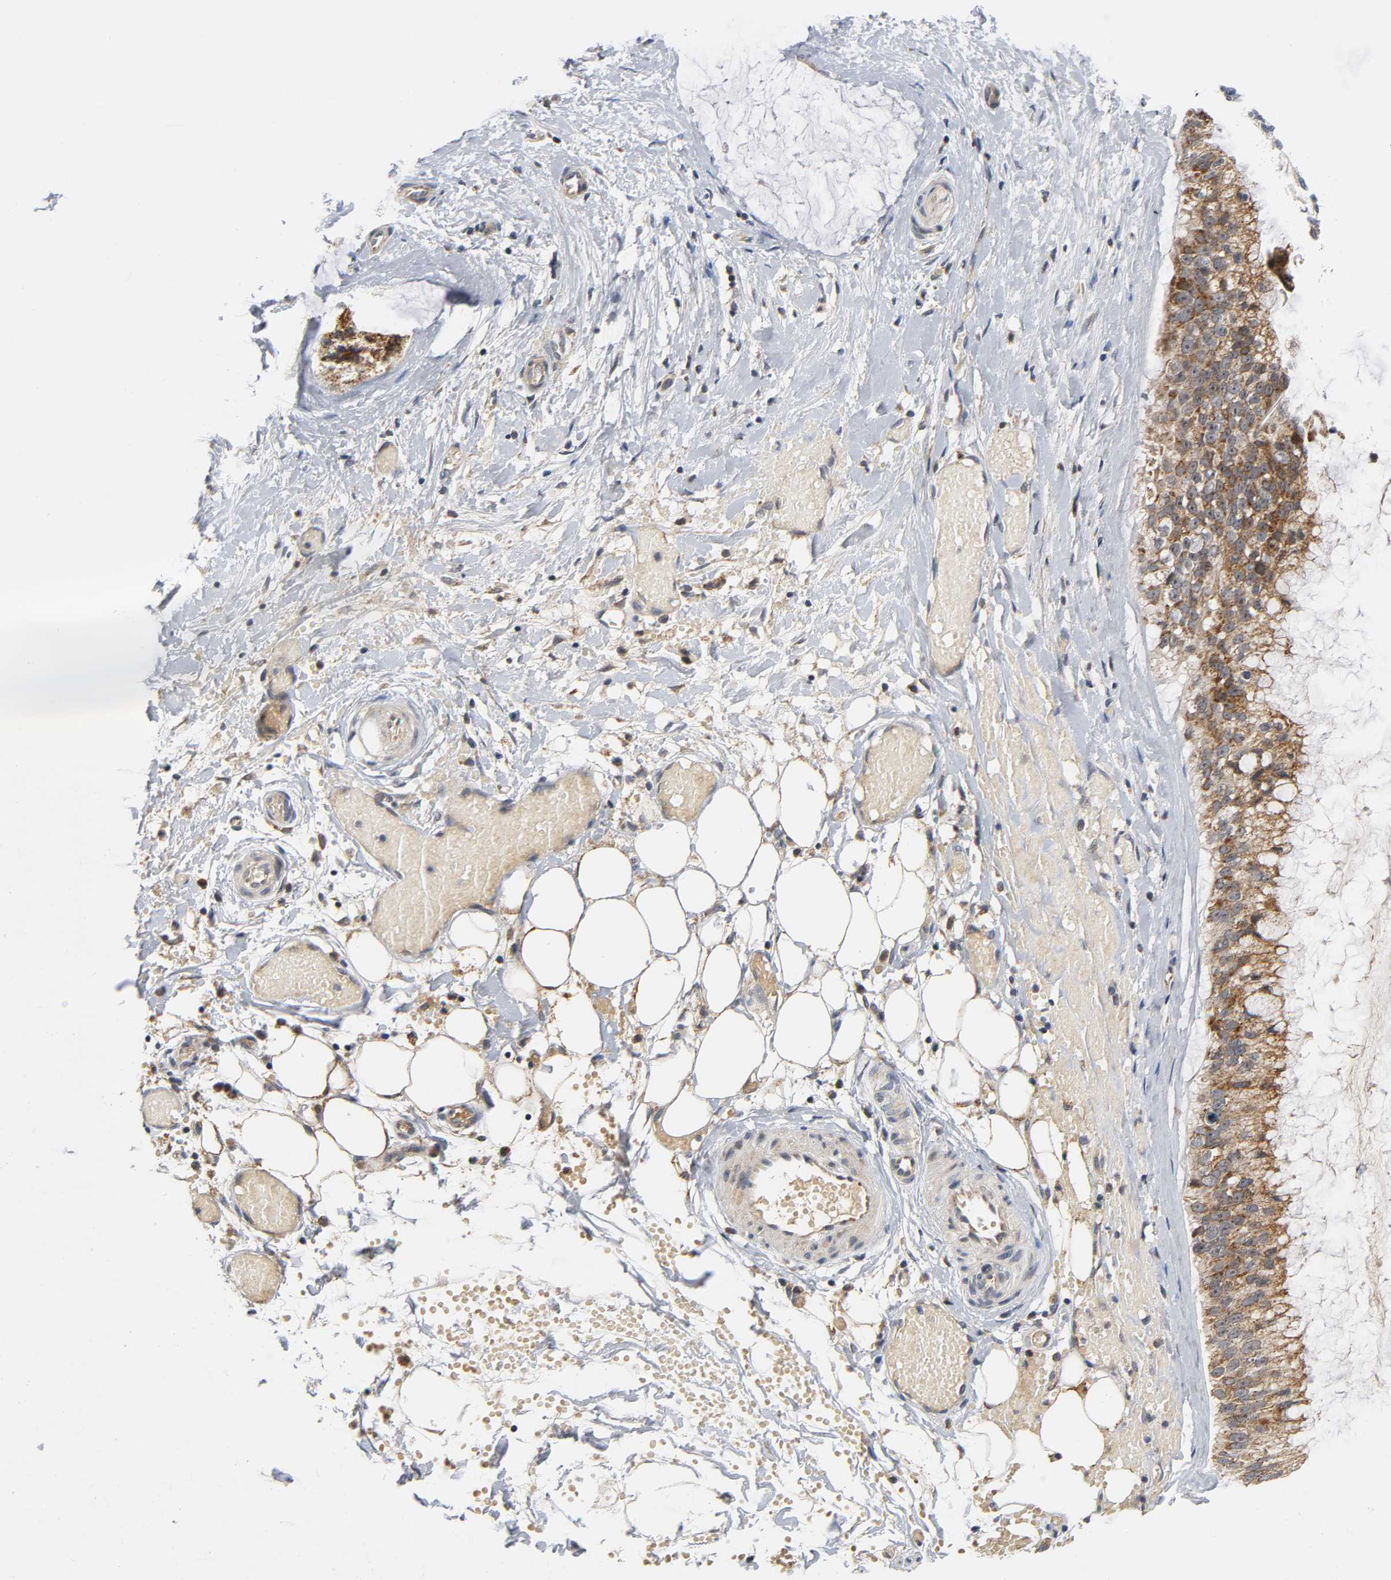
{"staining": {"intensity": "moderate", "quantity": ">75%", "location": "cytoplasmic/membranous"}, "tissue": "ovarian cancer", "cell_type": "Tumor cells", "image_type": "cancer", "snomed": [{"axis": "morphology", "description": "Cystadenocarcinoma, mucinous, NOS"}, {"axis": "topography", "description": "Ovary"}], "caption": "Ovarian mucinous cystadenocarcinoma stained with a protein marker displays moderate staining in tumor cells.", "gene": "NRP1", "patient": {"sex": "female", "age": 39}}